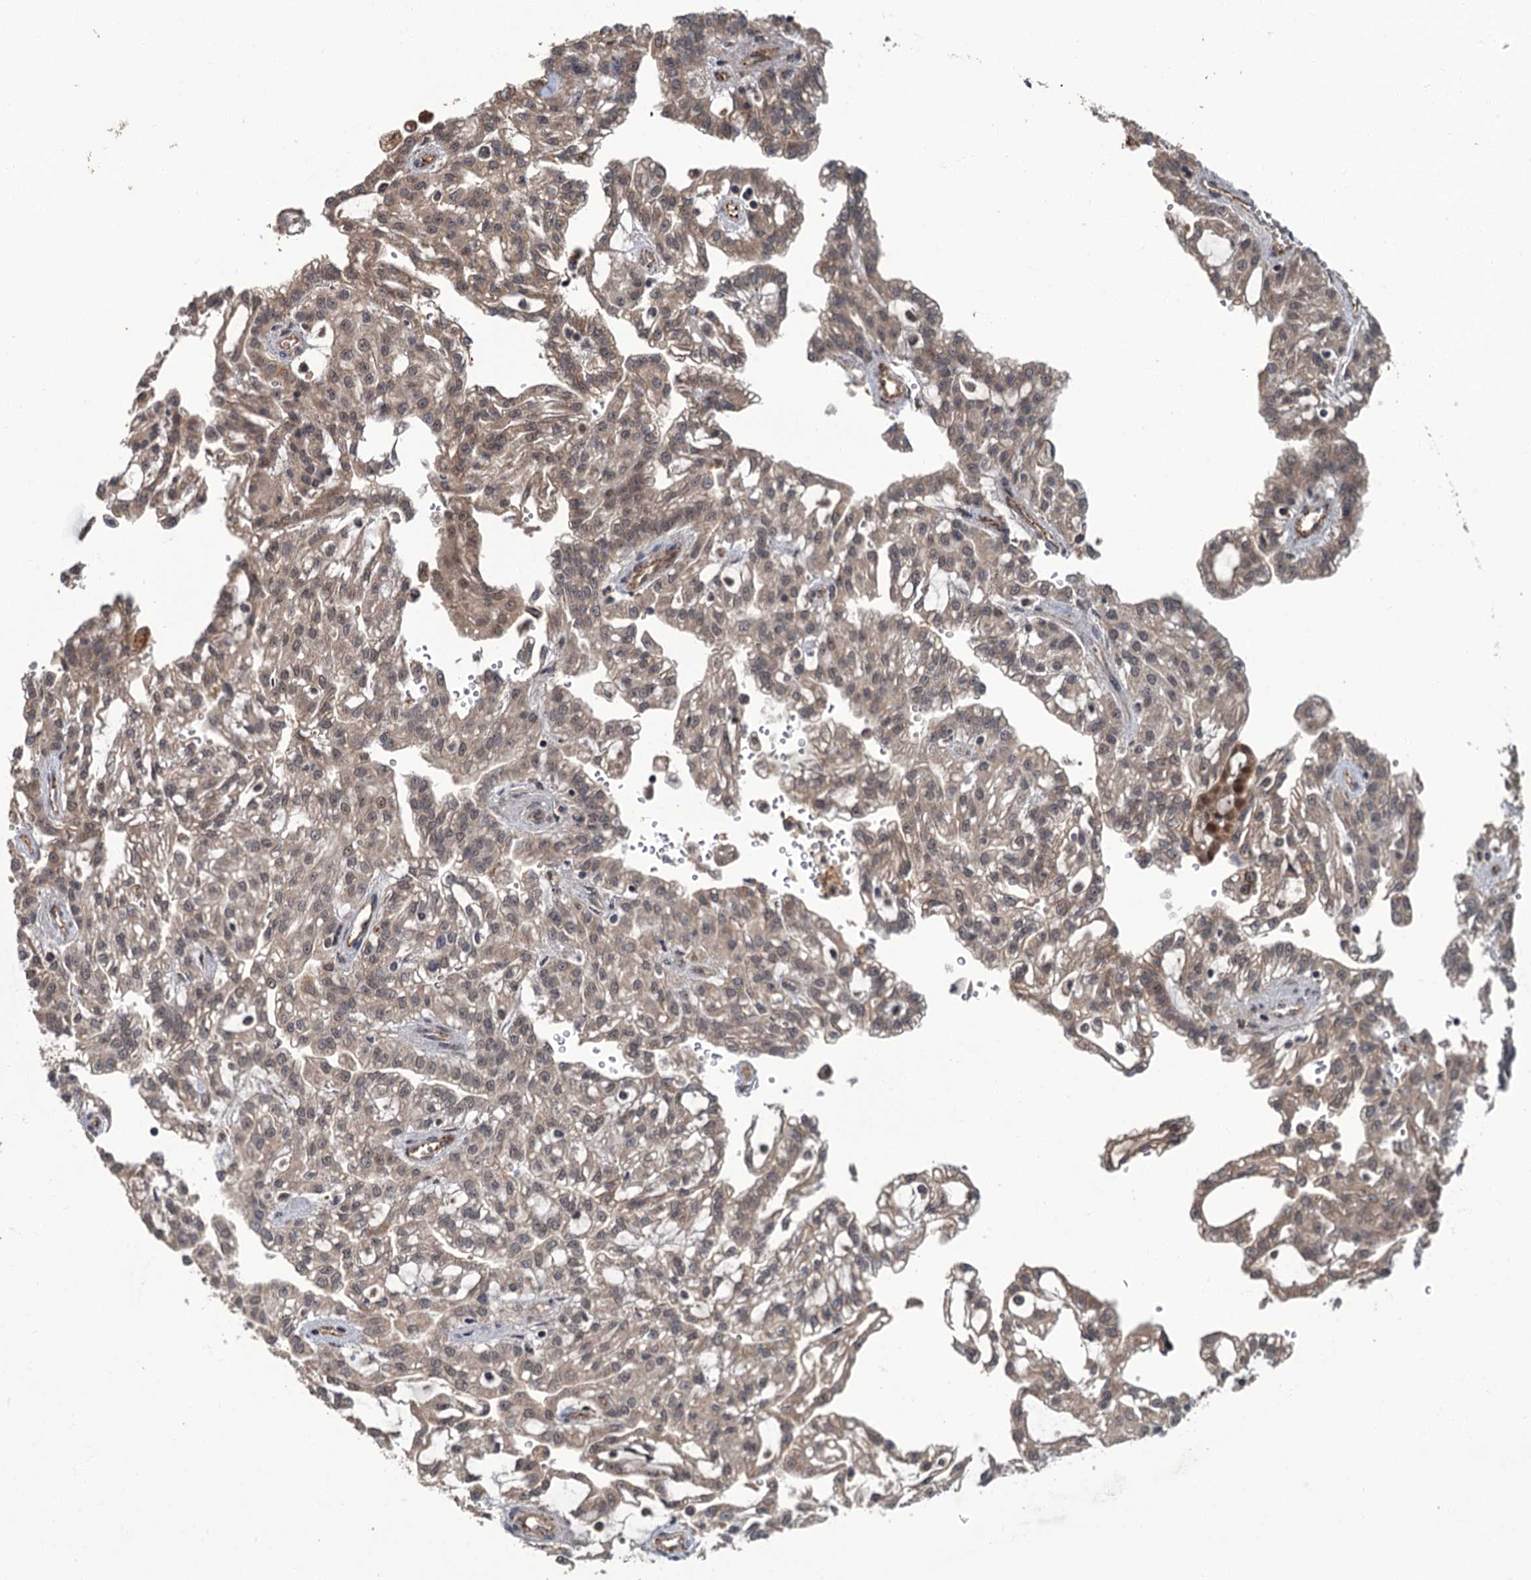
{"staining": {"intensity": "weak", "quantity": "25%-75%", "location": "cytoplasmic/membranous,nuclear"}, "tissue": "renal cancer", "cell_type": "Tumor cells", "image_type": "cancer", "snomed": [{"axis": "morphology", "description": "Adenocarcinoma, NOS"}, {"axis": "topography", "description": "Kidney"}], "caption": "DAB immunohistochemical staining of human renal cancer (adenocarcinoma) displays weak cytoplasmic/membranous and nuclear protein expression in about 25%-75% of tumor cells.", "gene": "KANSL2", "patient": {"sex": "male", "age": 63}}